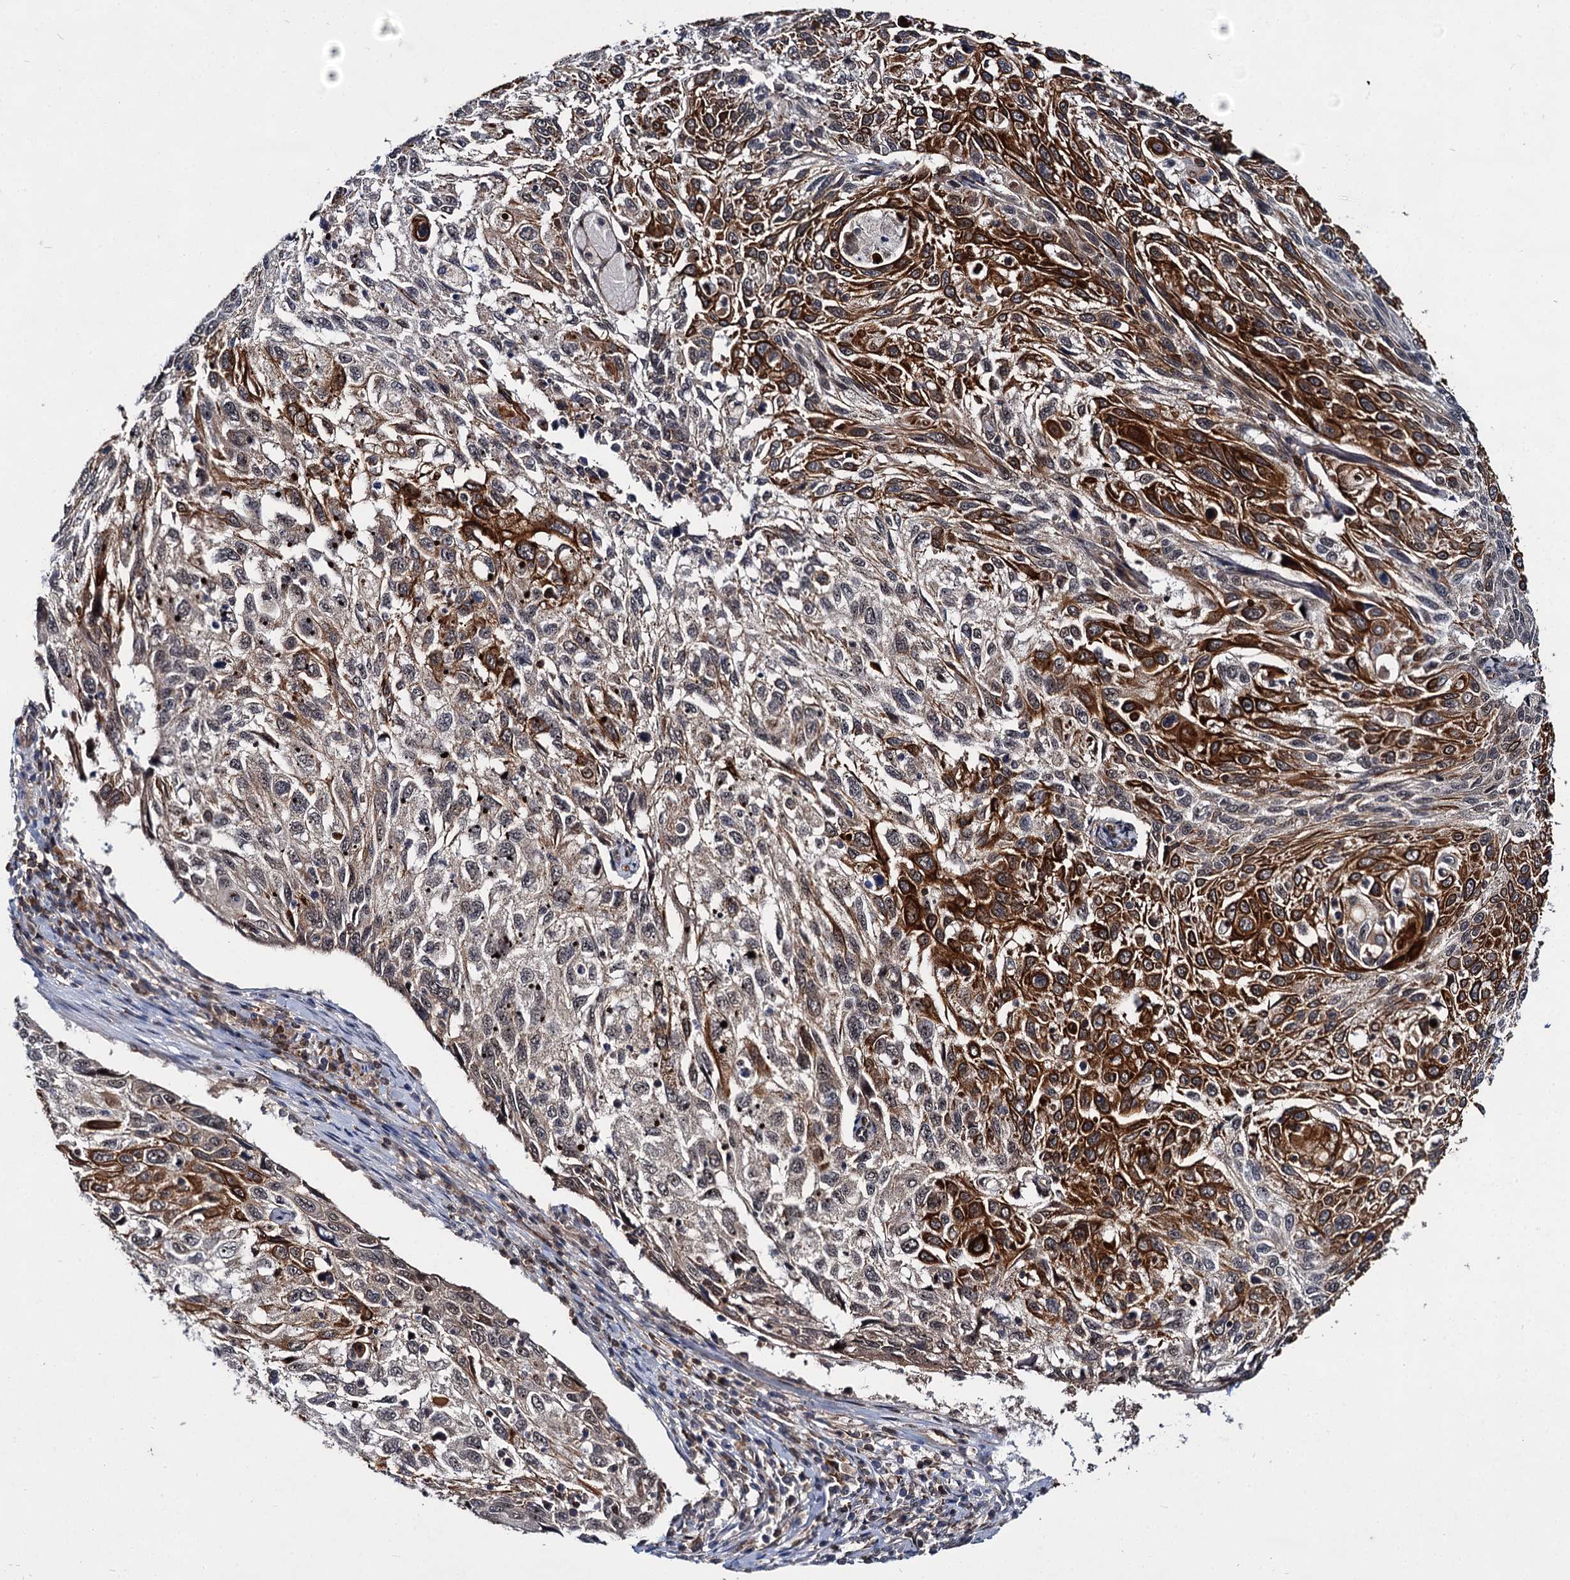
{"staining": {"intensity": "strong", "quantity": "25%-75%", "location": "cytoplasmic/membranous"}, "tissue": "cervical cancer", "cell_type": "Tumor cells", "image_type": "cancer", "snomed": [{"axis": "morphology", "description": "Squamous cell carcinoma, NOS"}, {"axis": "topography", "description": "Cervix"}], "caption": "The image demonstrates staining of squamous cell carcinoma (cervical), revealing strong cytoplasmic/membranous protein staining (brown color) within tumor cells.", "gene": "ABLIM1", "patient": {"sex": "female", "age": 70}}